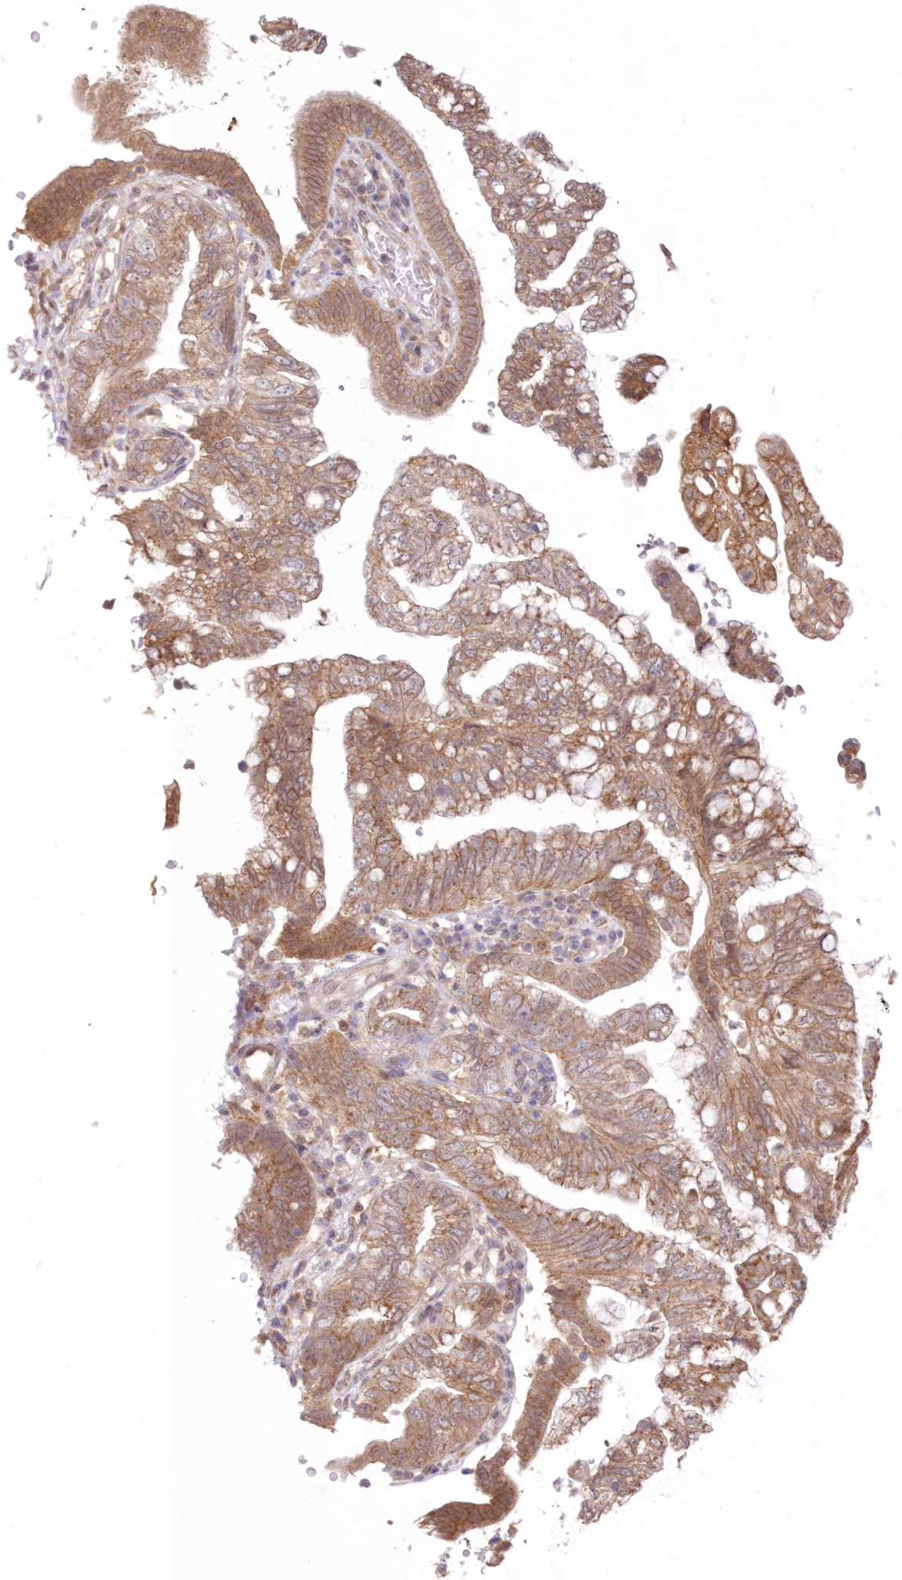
{"staining": {"intensity": "moderate", "quantity": ">75%", "location": "cytoplasmic/membranous"}, "tissue": "pancreatic cancer", "cell_type": "Tumor cells", "image_type": "cancer", "snomed": [{"axis": "morphology", "description": "Adenocarcinoma, NOS"}, {"axis": "topography", "description": "Pancreas"}], "caption": "The image displays a brown stain indicating the presence of a protein in the cytoplasmic/membranous of tumor cells in adenocarcinoma (pancreatic).", "gene": "RNPEP", "patient": {"sex": "female", "age": 73}}